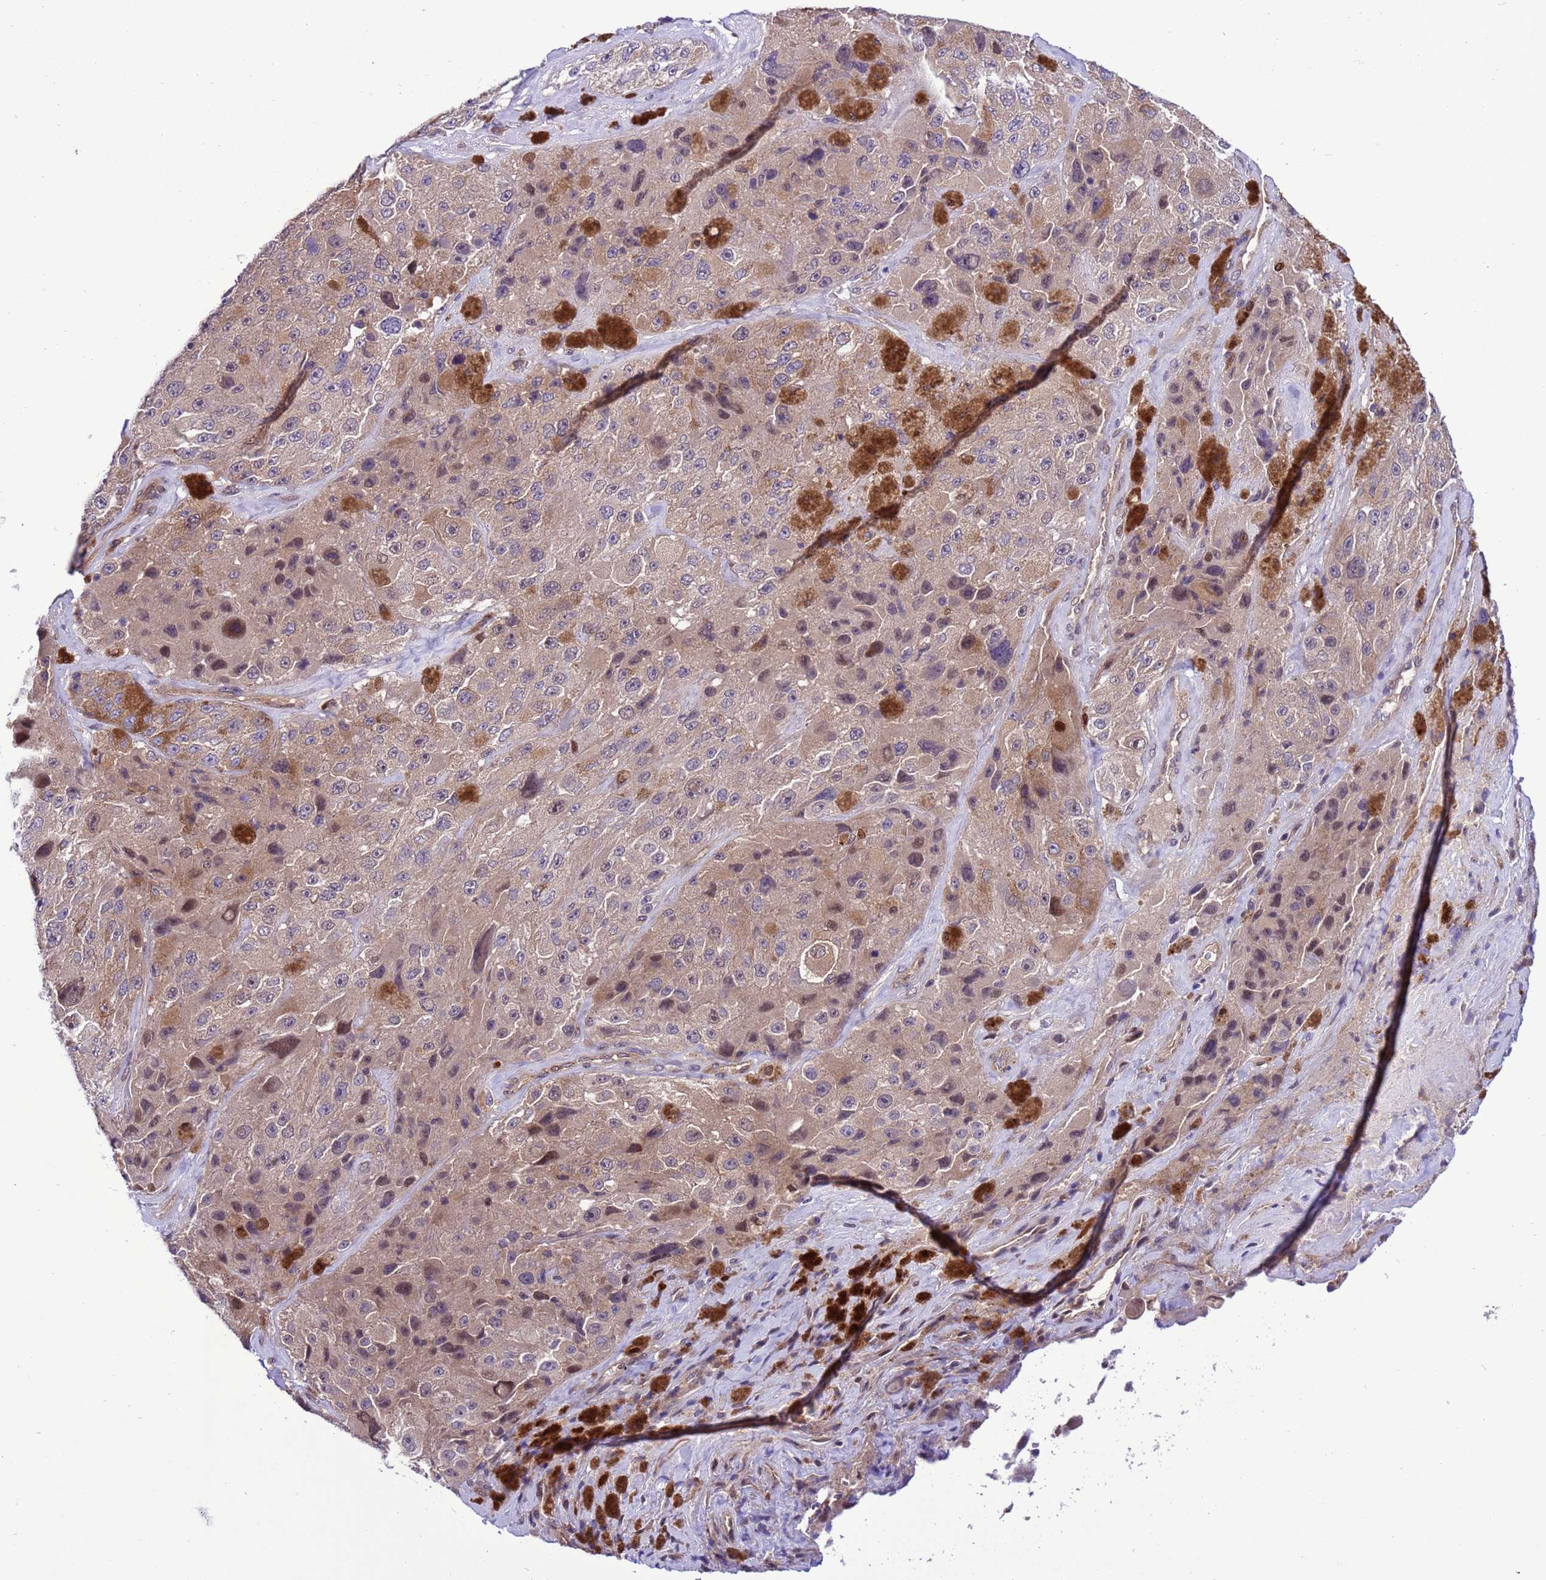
{"staining": {"intensity": "moderate", "quantity": "<25%", "location": "cytoplasmic/membranous,nuclear"}, "tissue": "melanoma", "cell_type": "Tumor cells", "image_type": "cancer", "snomed": [{"axis": "morphology", "description": "Malignant melanoma, Metastatic site"}, {"axis": "topography", "description": "Lymph node"}], "caption": "Protein staining of malignant melanoma (metastatic site) tissue reveals moderate cytoplasmic/membranous and nuclear staining in about <25% of tumor cells. (brown staining indicates protein expression, while blue staining denotes nuclei).", "gene": "RASD1", "patient": {"sex": "male", "age": 62}}